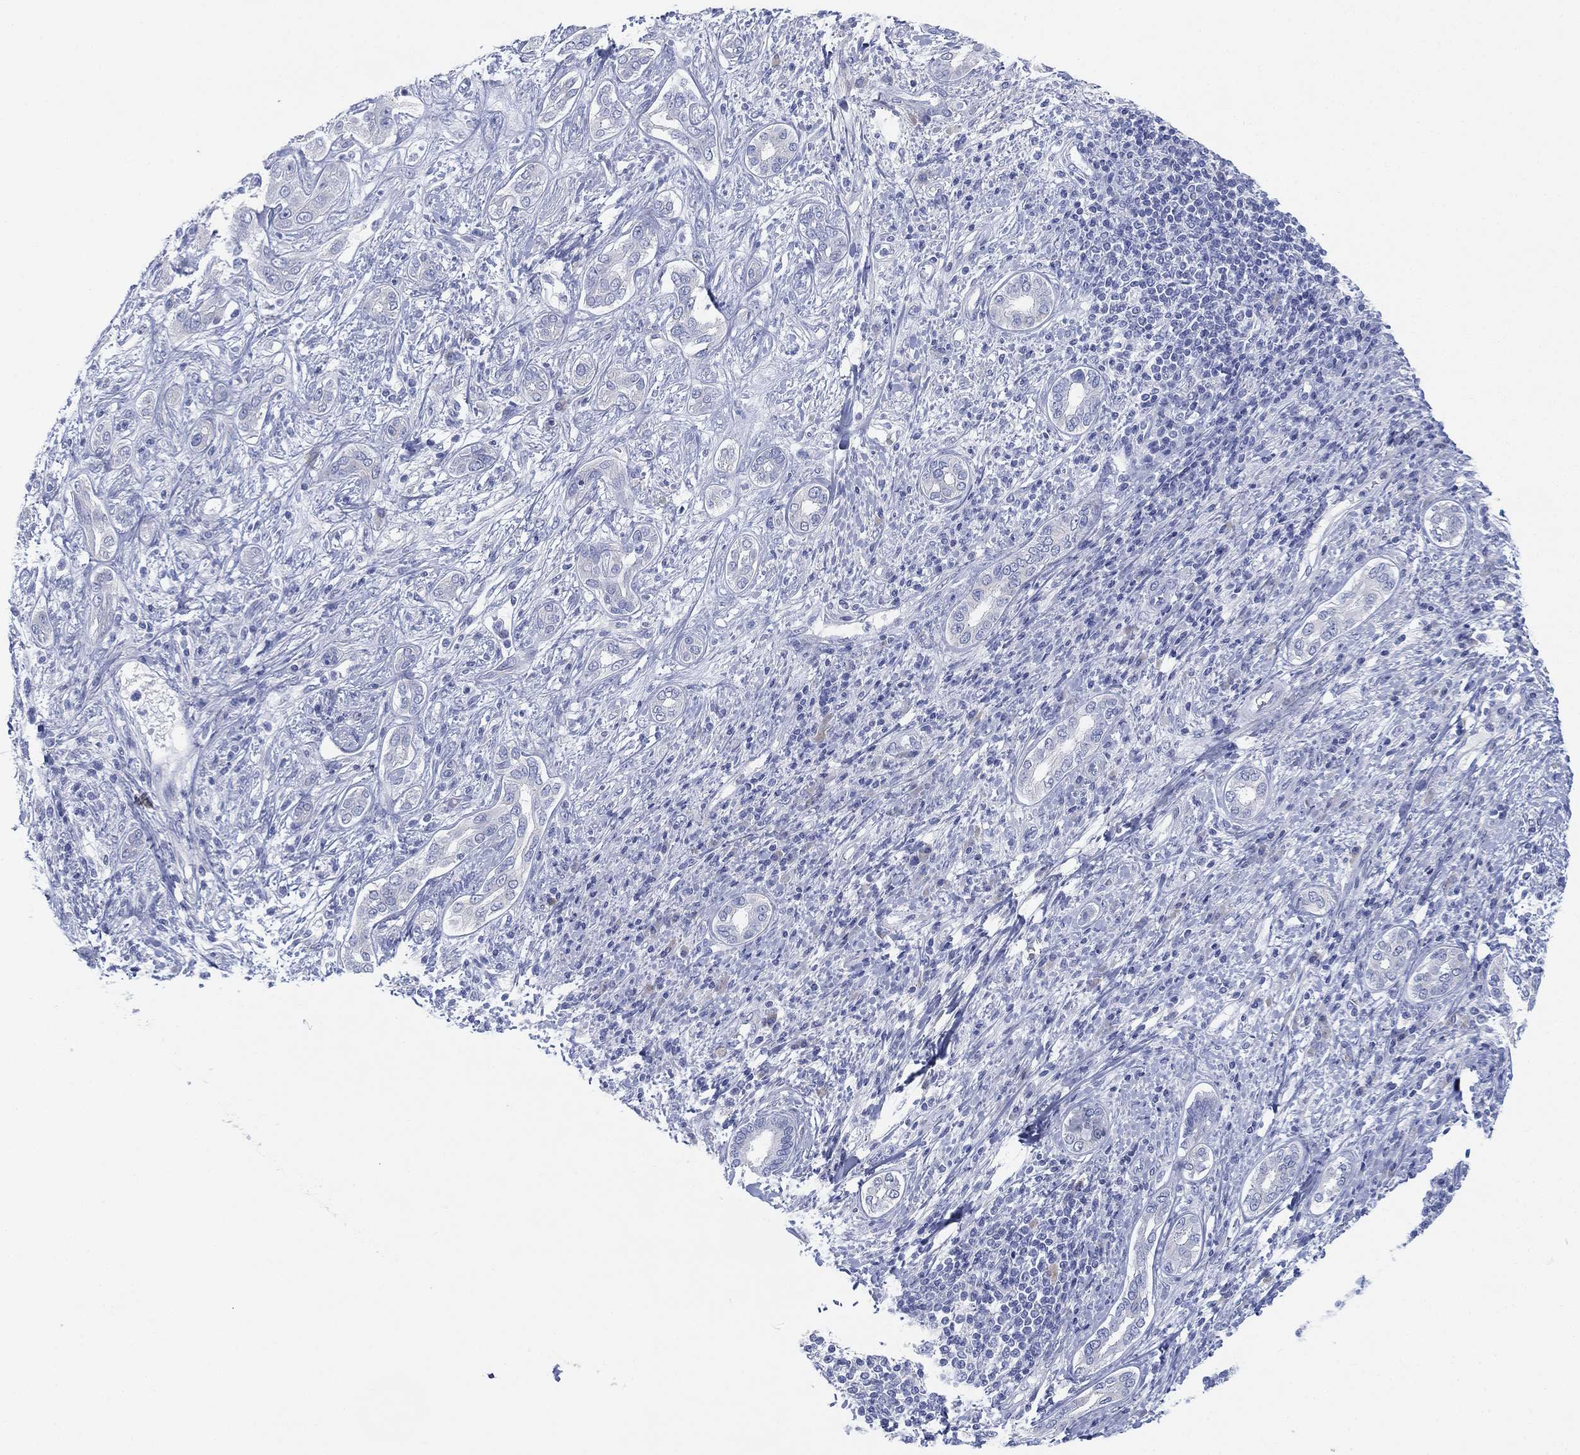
{"staining": {"intensity": "negative", "quantity": "none", "location": "none"}, "tissue": "liver cancer", "cell_type": "Tumor cells", "image_type": "cancer", "snomed": [{"axis": "morphology", "description": "Carcinoma, Hepatocellular, NOS"}, {"axis": "topography", "description": "Liver"}], "caption": "Liver cancer was stained to show a protein in brown. There is no significant positivity in tumor cells. (Brightfield microscopy of DAB (3,3'-diaminobenzidine) immunohistochemistry (IHC) at high magnification).", "gene": "GCNA", "patient": {"sex": "male", "age": 65}}